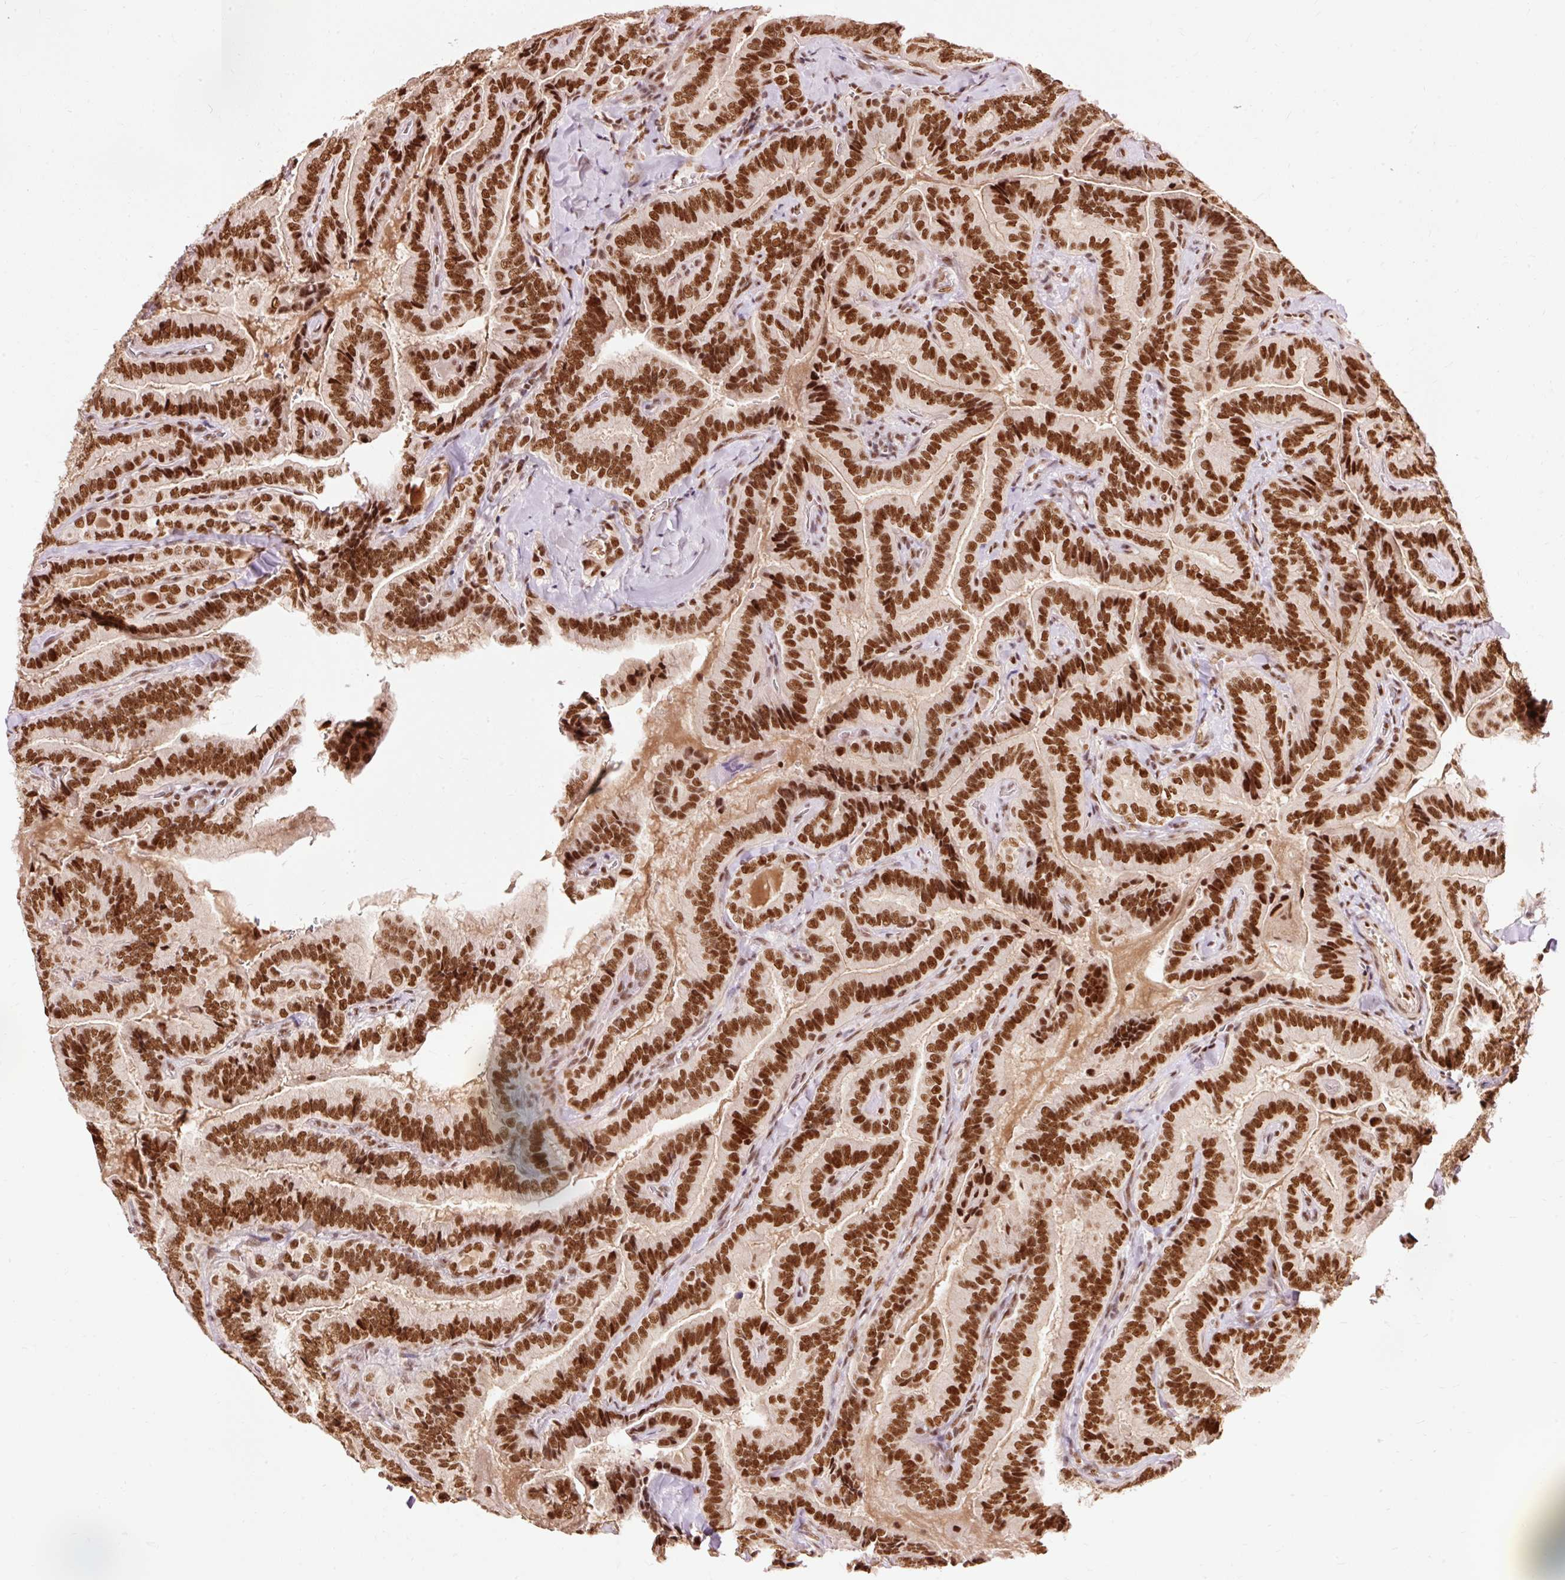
{"staining": {"intensity": "strong", "quantity": ">75%", "location": "nuclear"}, "tissue": "thyroid cancer", "cell_type": "Tumor cells", "image_type": "cancer", "snomed": [{"axis": "morphology", "description": "Papillary adenocarcinoma, NOS"}, {"axis": "topography", "description": "Thyroid gland"}], "caption": "Protein staining of papillary adenocarcinoma (thyroid) tissue shows strong nuclear positivity in approximately >75% of tumor cells. The staining was performed using DAB (3,3'-diaminobenzidine) to visualize the protein expression in brown, while the nuclei were stained in blue with hematoxylin (Magnification: 20x).", "gene": "ZBTB44", "patient": {"sex": "male", "age": 61}}